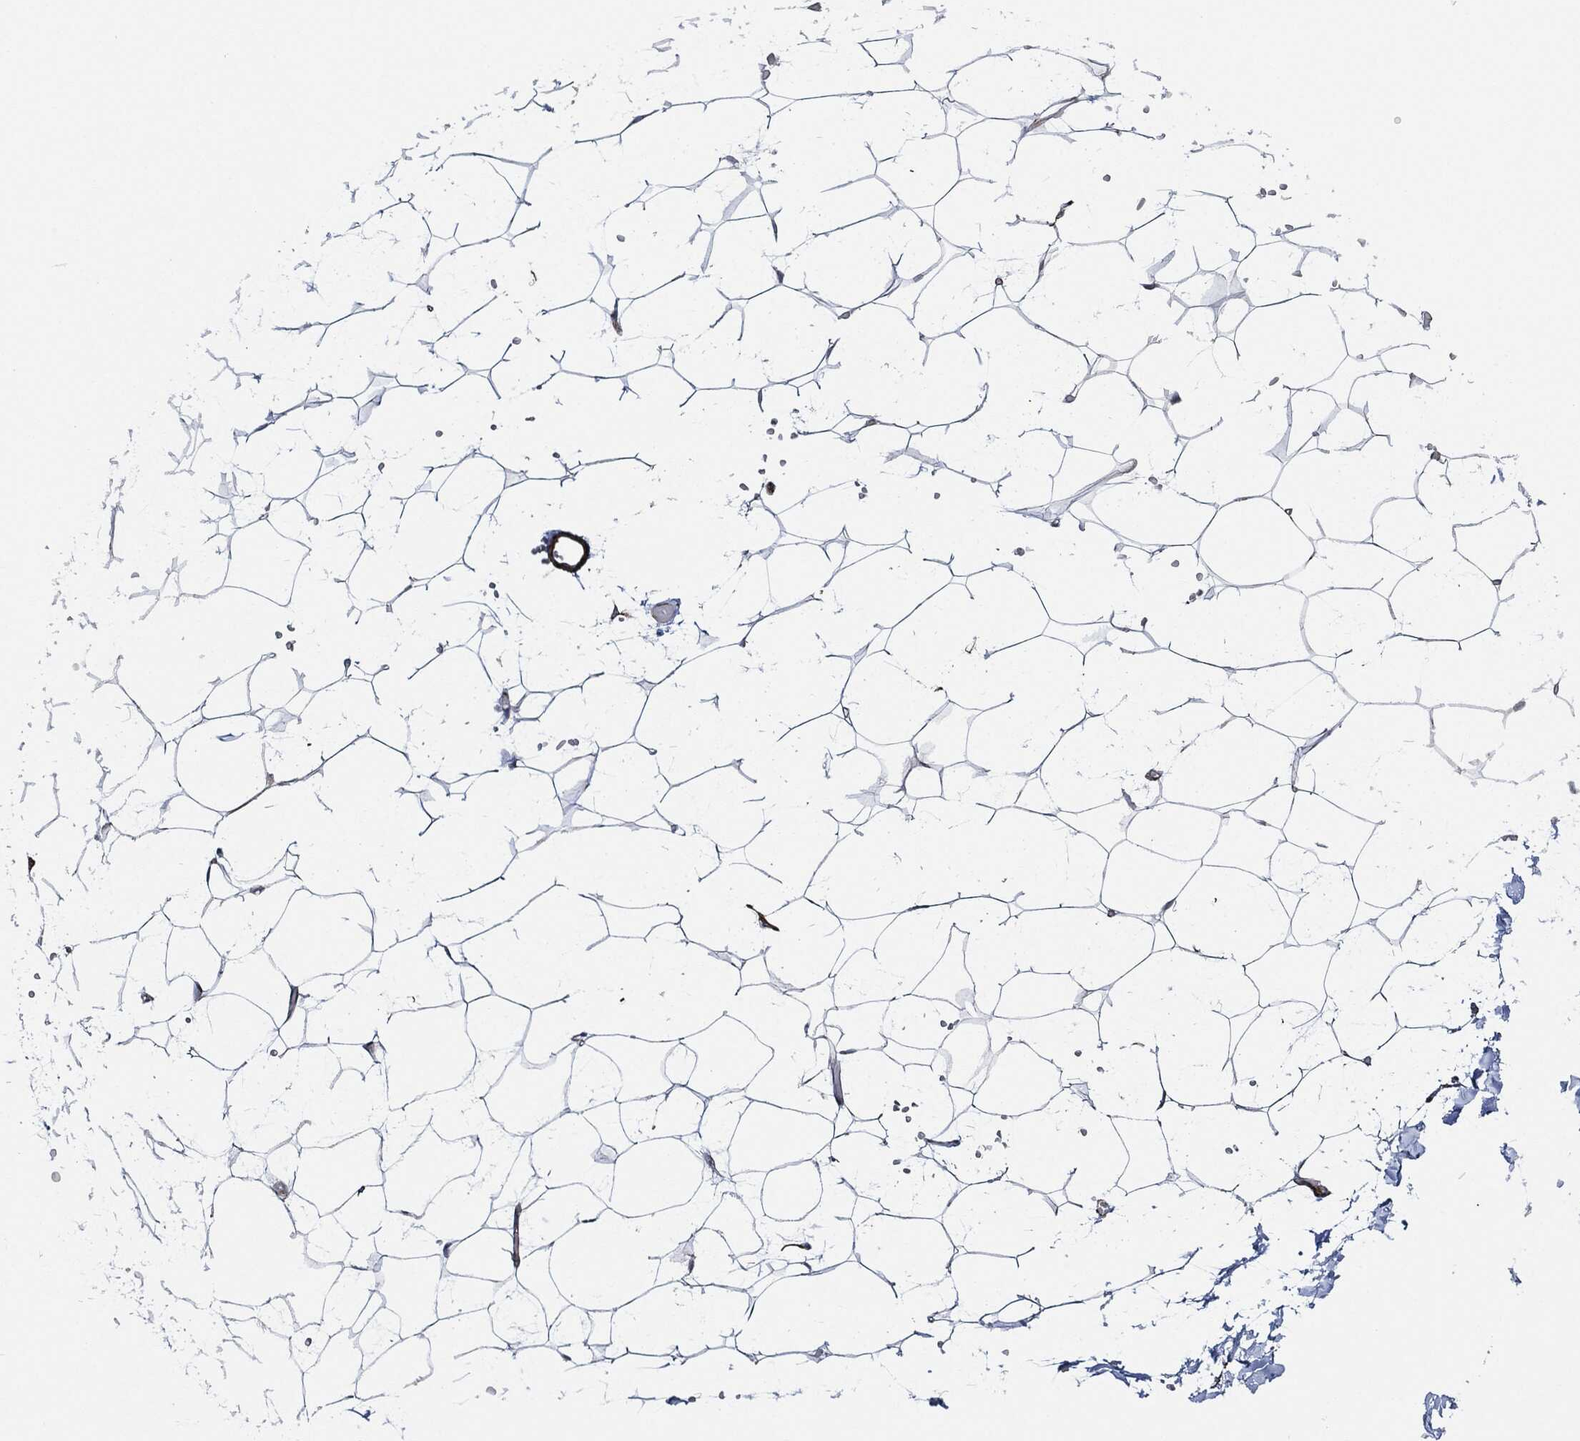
{"staining": {"intensity": "negative", "quantity": "none", "location": "none"}, "tissue": "adipose tissue", "cell_type": "Adipocytes", "image_type": "normal", "snomed": [{"axis": "morphology", "description": "Normal tissue, NOS"}, {"axis": "topography", "description": "Skin"}, {"axis": "topography", "description": "Peripheral nerve tissue"}], "caption": "DAB immunohistochemical staining of unremarkable adipose tissue reveals no significant expression in adipocytes. Brightfield microscopy of IHC stained with DAB (3,3'-diaminobenzidine) (brown) and hematoxylin (blue), captured at high magnification.", "gene": "THSD1", "patient": {"sex": "female", "age": 56}}